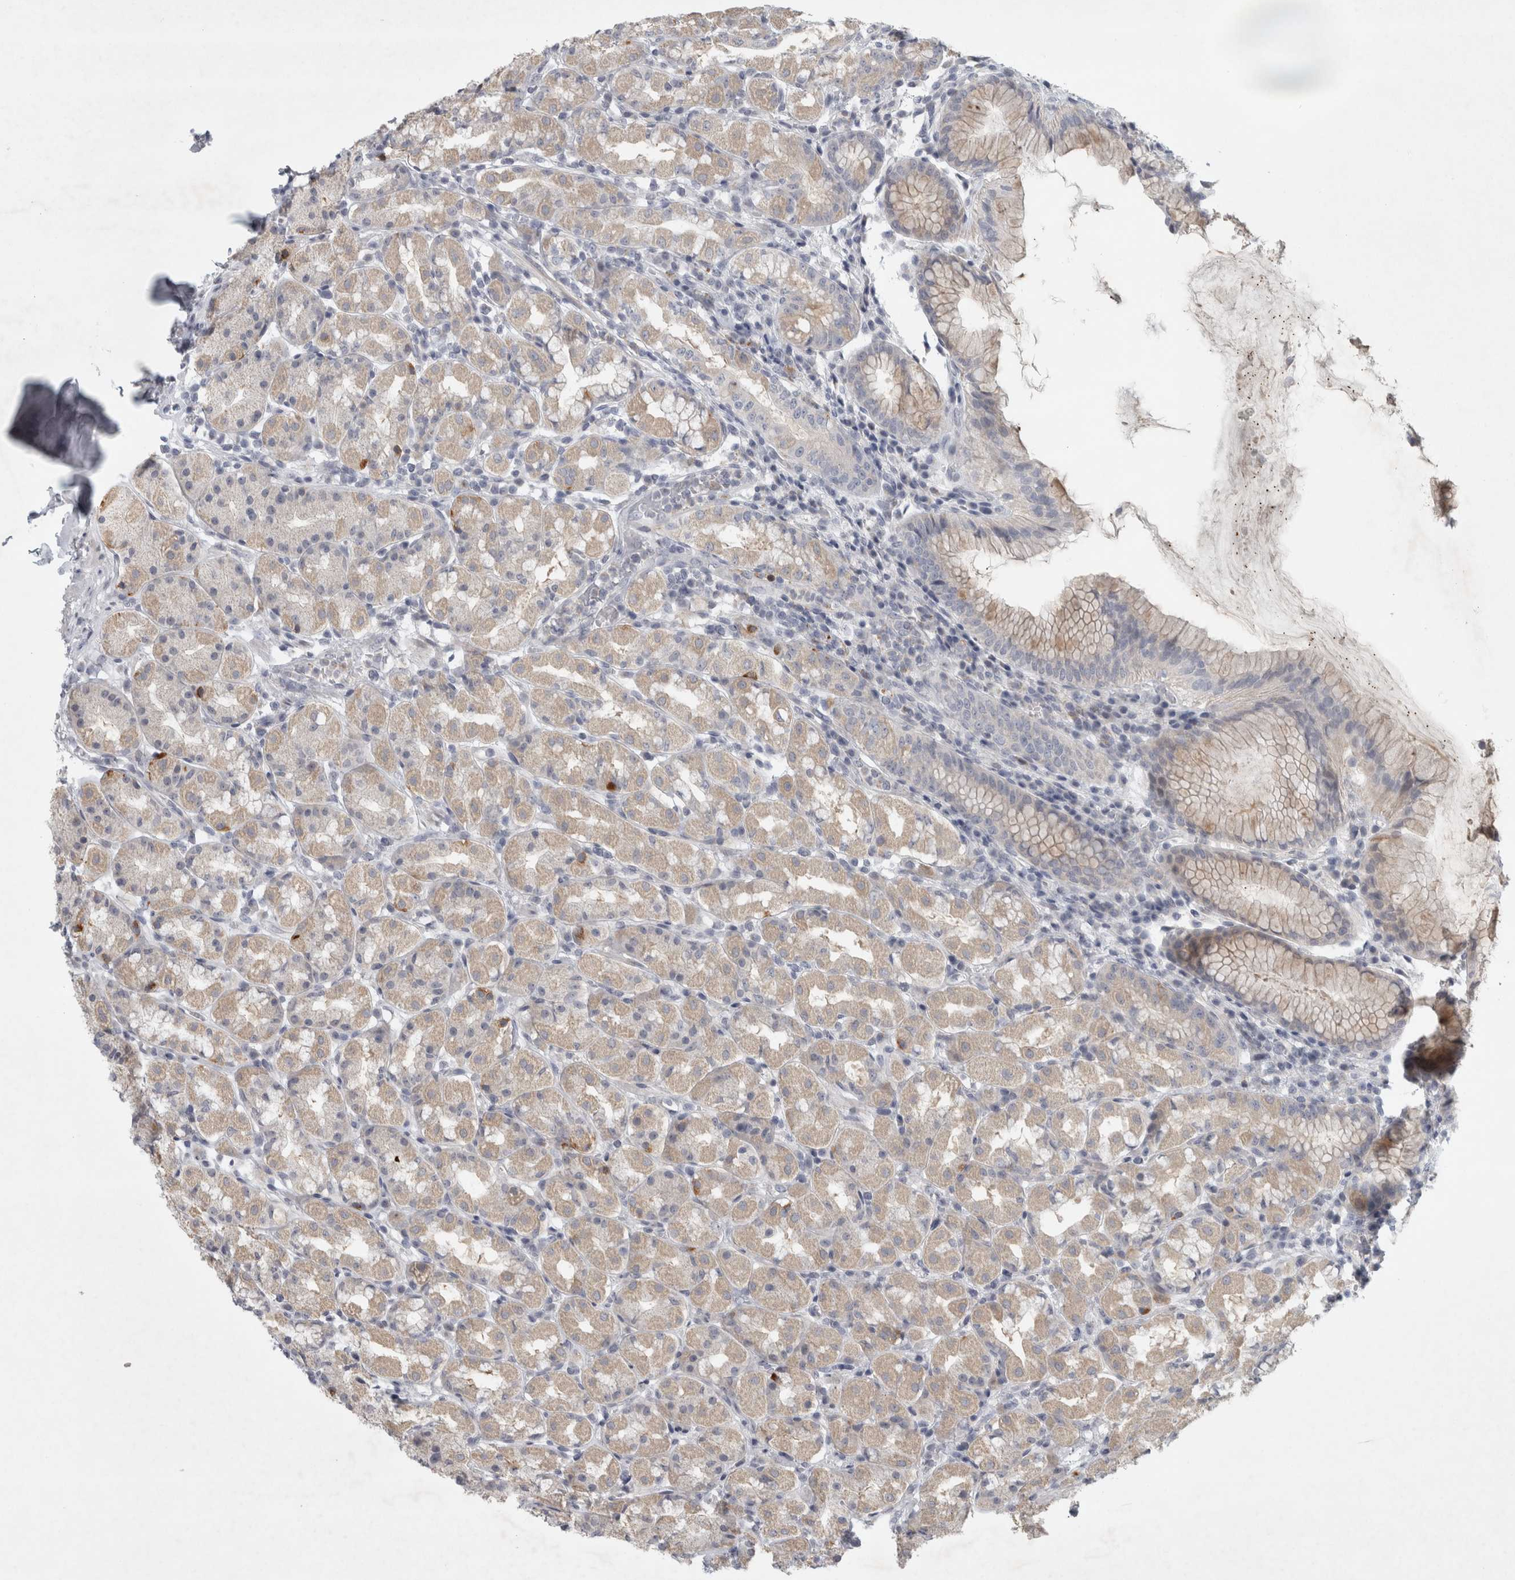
{"staining": {"intensity": "negative", "quantity": "none", "location": "none"}, "tissue": "stomach", "cell_type": "Glandular cells", "image_type": "normal", "snomed": [{"axis": "morphology", "description": "Normal tissue, NOS"}, {"axis": "topography", "description": "Stomach, lower"}], "caption": "The IHC photomicrograph has no significant positivity in glandular cells of stomach. (Stains: DAB IHC with hematoxylin counter stain, Microscopy: brightfield microscopy at high magnification).", "gene": "PTPRN2", "patient": {"sex": "female", "age": 56}}